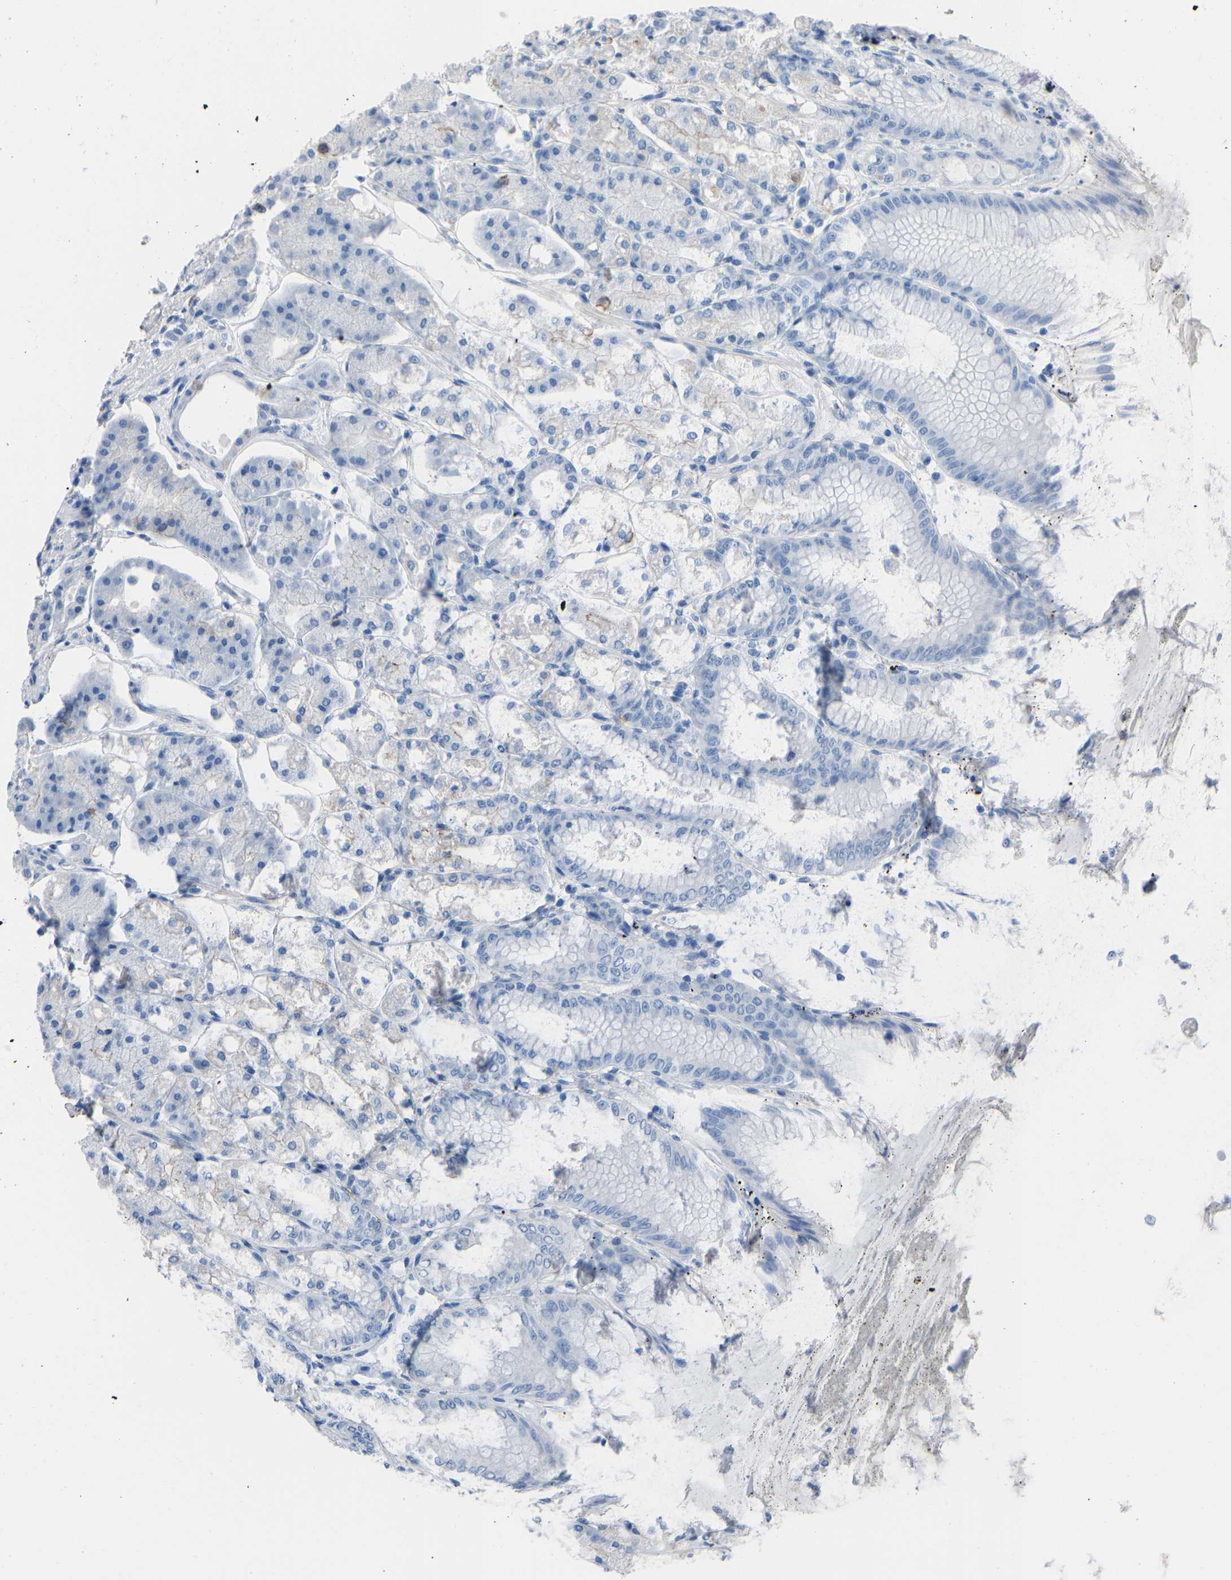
{"staining": {"intensity": "moderate", "quantity": "<25%", "location": "cytoplasmic/membranous"}, "tissue": "stomach", "cell_type": "Glandular cells", "image_type": "normal", "snomed": [{"axis": "morphology", "description": "Normal tissue, NOS"}, {"axis": "topography", "description": "Stomach, lower"}], "caption": "This image demonstrates benign stomach stained with immunohistochemistry to label a protein in brown. The cytoplasmic/membranous of glandular cells show moderate positivity for the protein. Nuclei are counter-stained blue.", "gene": "MYH10", "patient": {"sex": "male", "age": 71}}